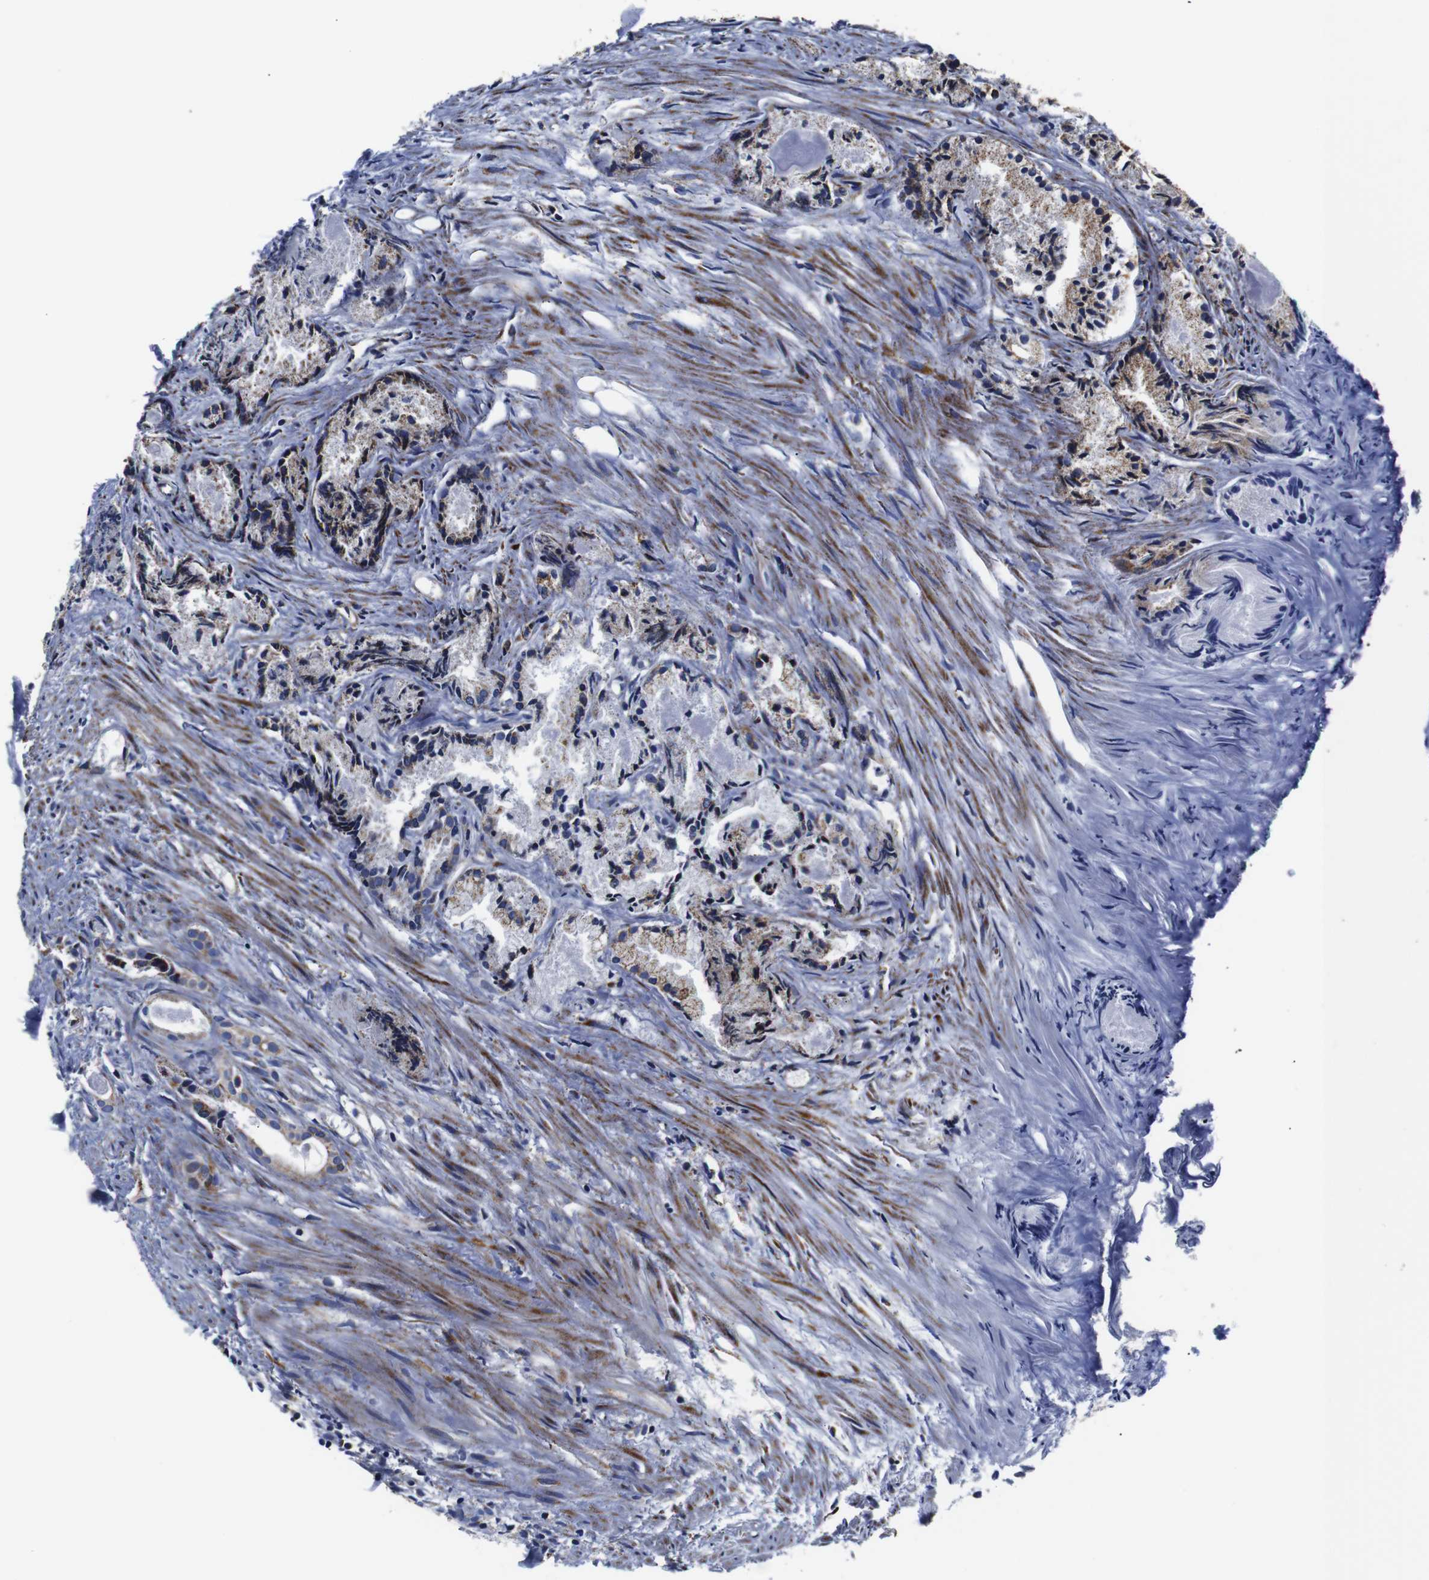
{"staining": {"intensity": "moderate", "quantity": "<25%", "location": "cytoplasmic/membranous"}, "tissue": "prostate cancer", "cell_type": "Tumor cells", "image_type": "cancer", "snomed": [{"axis": "morphology", "description": "Adenocarcinoma, Low grade"}, {"axis": "topography", "description": "Prostate"}], "caption": "Brown immunohistochemical staining in human prostate low-grade adenocarcinoma exhibits moderate cytoplasmic/membranous positivity in approximately <25% of tumor cells. Nuclei are stained in blue.", "gene": "FKBP9", "patient": {"sex": "male", "age": 72}}